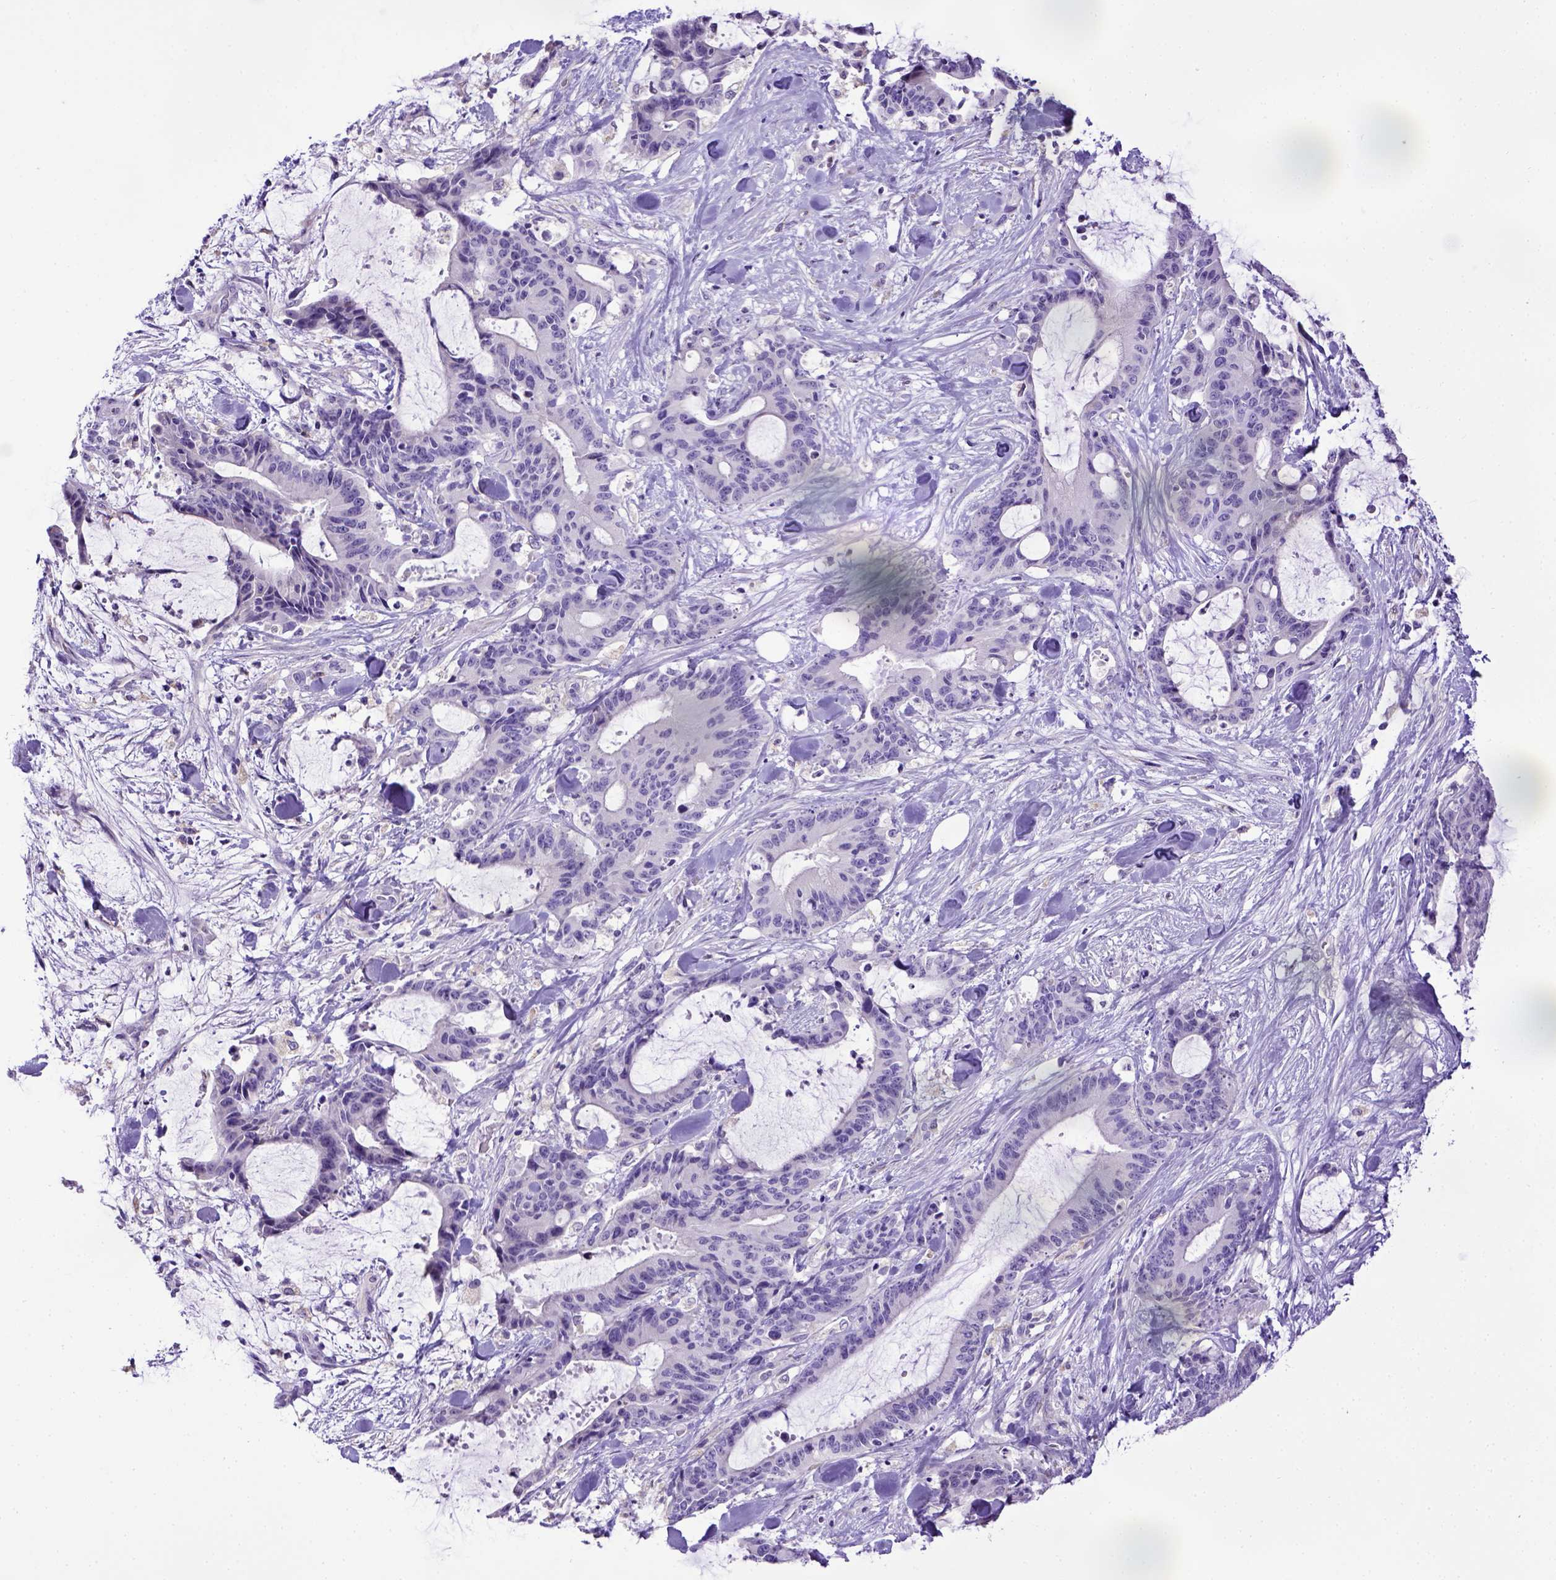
{"staining": {"intensity": "negative", "quantity": "none", "location": "none"}, "tissue": "liver cancer", "cell_type": "Tumor cells", "image_type": "cancer", "snomed": [{"axis": "morphology", "description": "Cholangiocarcinoma"}, {"axis": "topography", "description": "Liver"}], "caption": "Tumor cells show no significant protein staining in cholangiocarcinoma (liver). The staining was performed using DAB (3,3'-diaminobenzidine) to visualize the protein expression in brown, while the nuclei were stained in blue with hematoxylin (Magnification: 20x).", "gene": "SPEF1", "patient": {"sex": "female", "age": 73}}